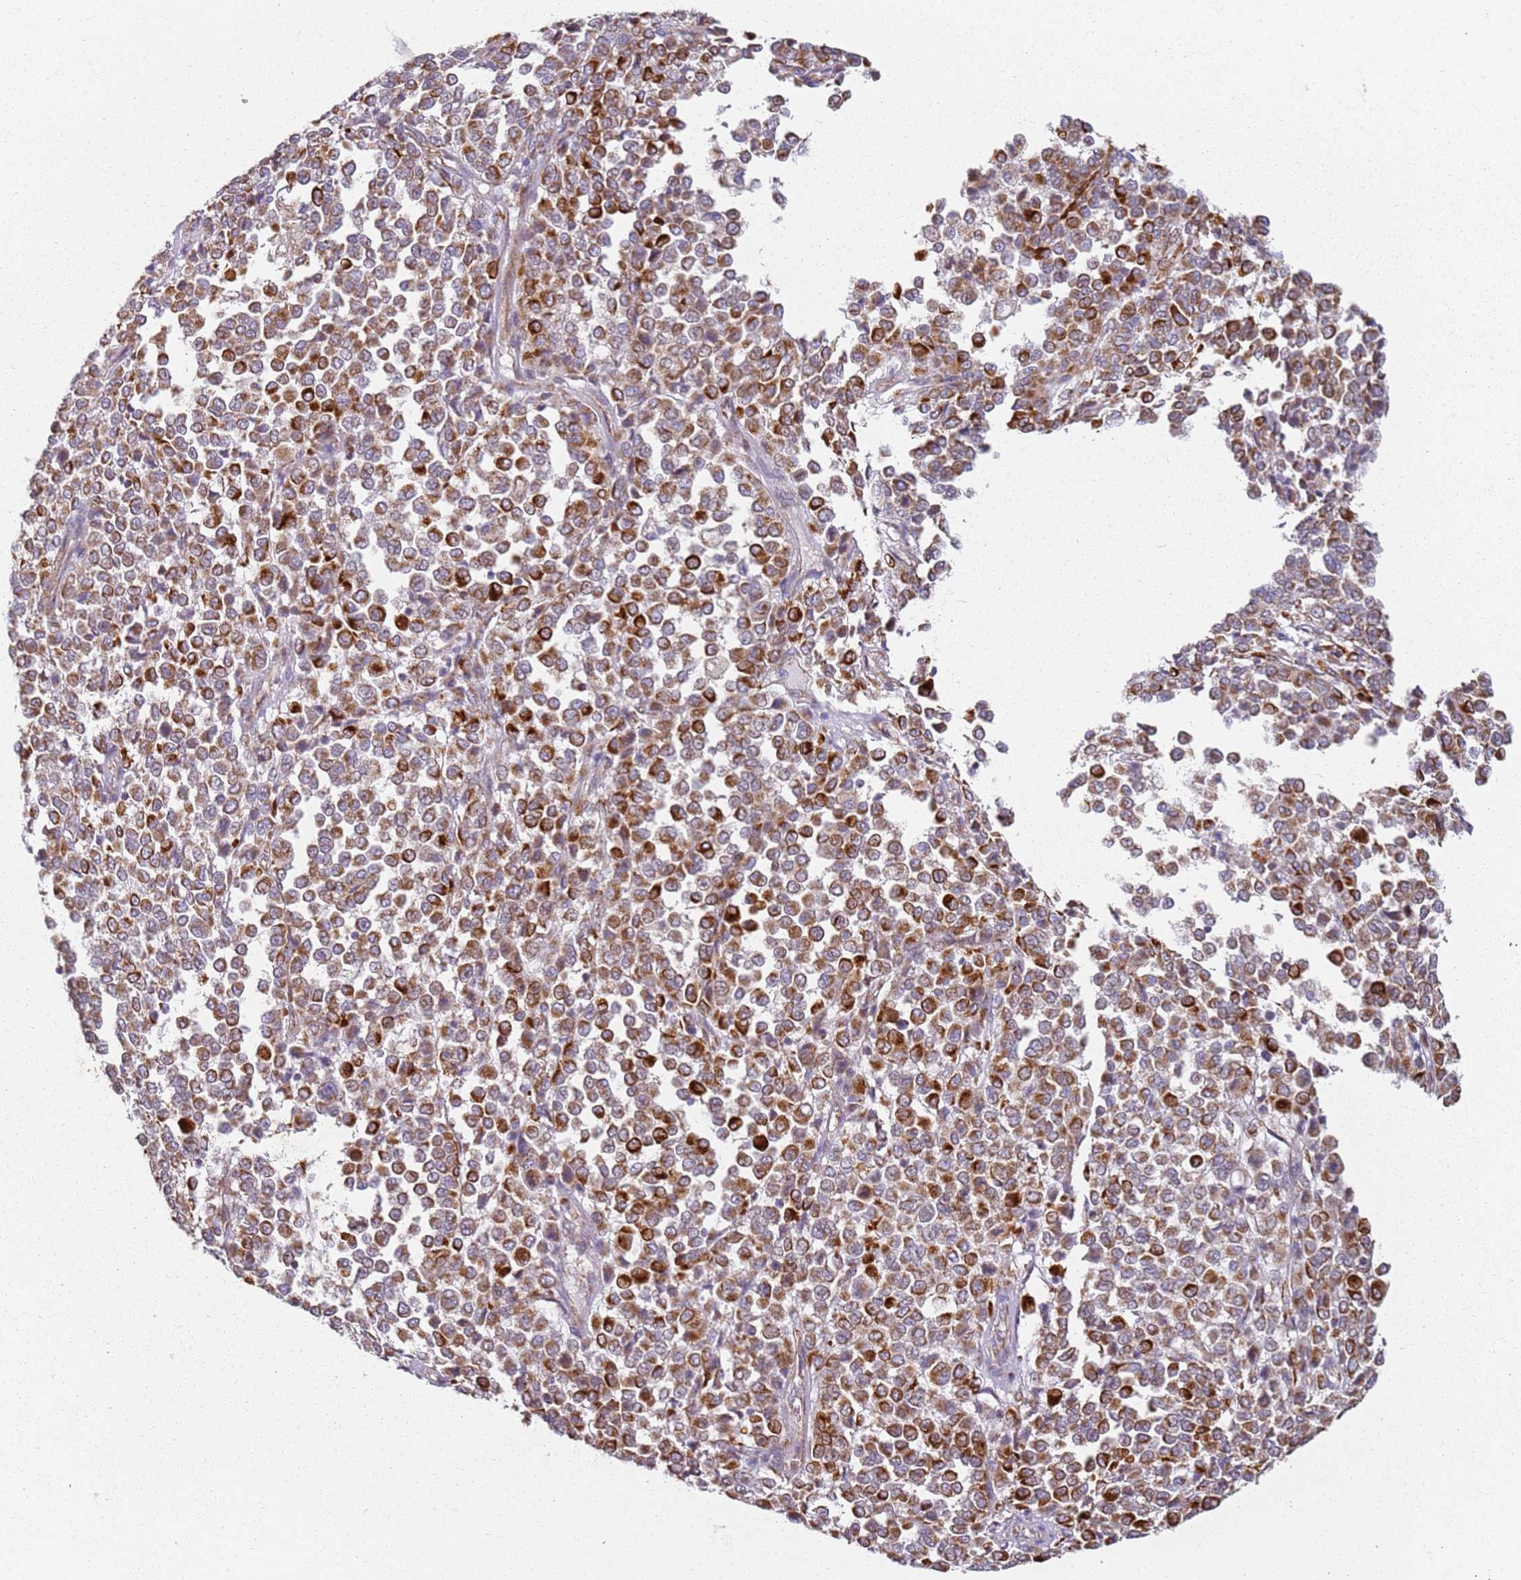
{"staining": {"intensity": "strong", "quantity": ">75%", "location": "cytoplasmic/membranous"}, "tissue": "melanoma", "cell_type": "Tumor cells", "image_type": "cancer", "snomed": [{"axis": "morphology", "description": "Malignant melanoma, Metastatic site"}, {"axis": "topography", "description": "Pancreas"}], "caption": "Malignant melanoma (metastatic site) was stained to show a protein in brown. There is high levels of strong cytoplasmic/membranous staining in about >75% of tumor cells. (DAB (3,3'-diaminobenzidine) IHC, brown staining for protein, blue staining for nuclei).", "gene": "ALS2", "patient": {"sex": "female", "age": 30}}